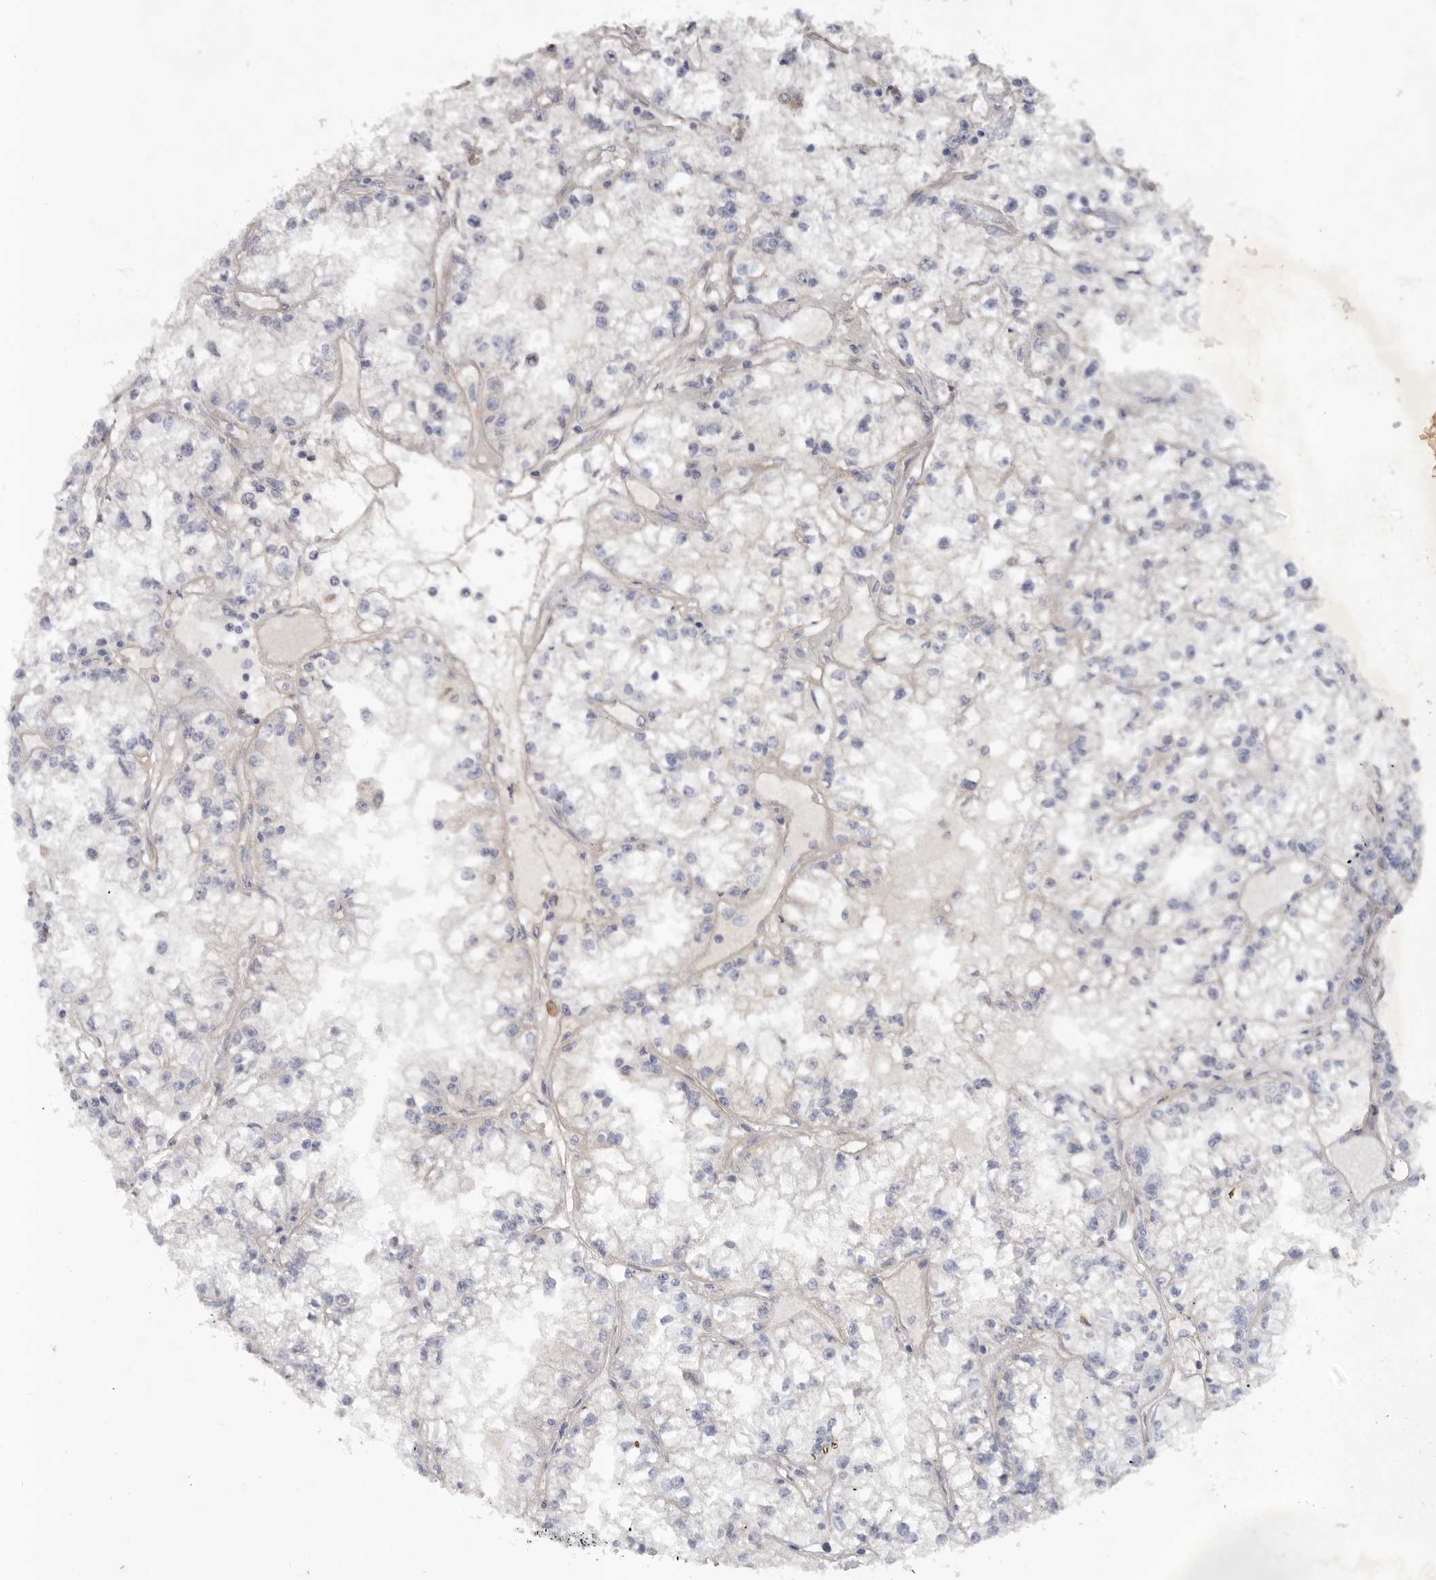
{"staining": {"intensity": "negative", "quantity": "none", "location": "none"}, "tissue": "renal cancer", "cell_type": "Tumor cells", "image_type": "cancer", "snomed": [{"axis": "morphology", "description": "Adenocarcinoma, NOS"}, {"axis": "topography", "description": "Kidney"}], "caption": "This photomicrograph is of renal adenocarcinoma stained with immunohistochemistry to label a protein in brown with the nuclei are counter-stained blue. There is no staining in tumor cells.", "gene": "SPTA1", "patient": {"sex": "male", "age": 56}}